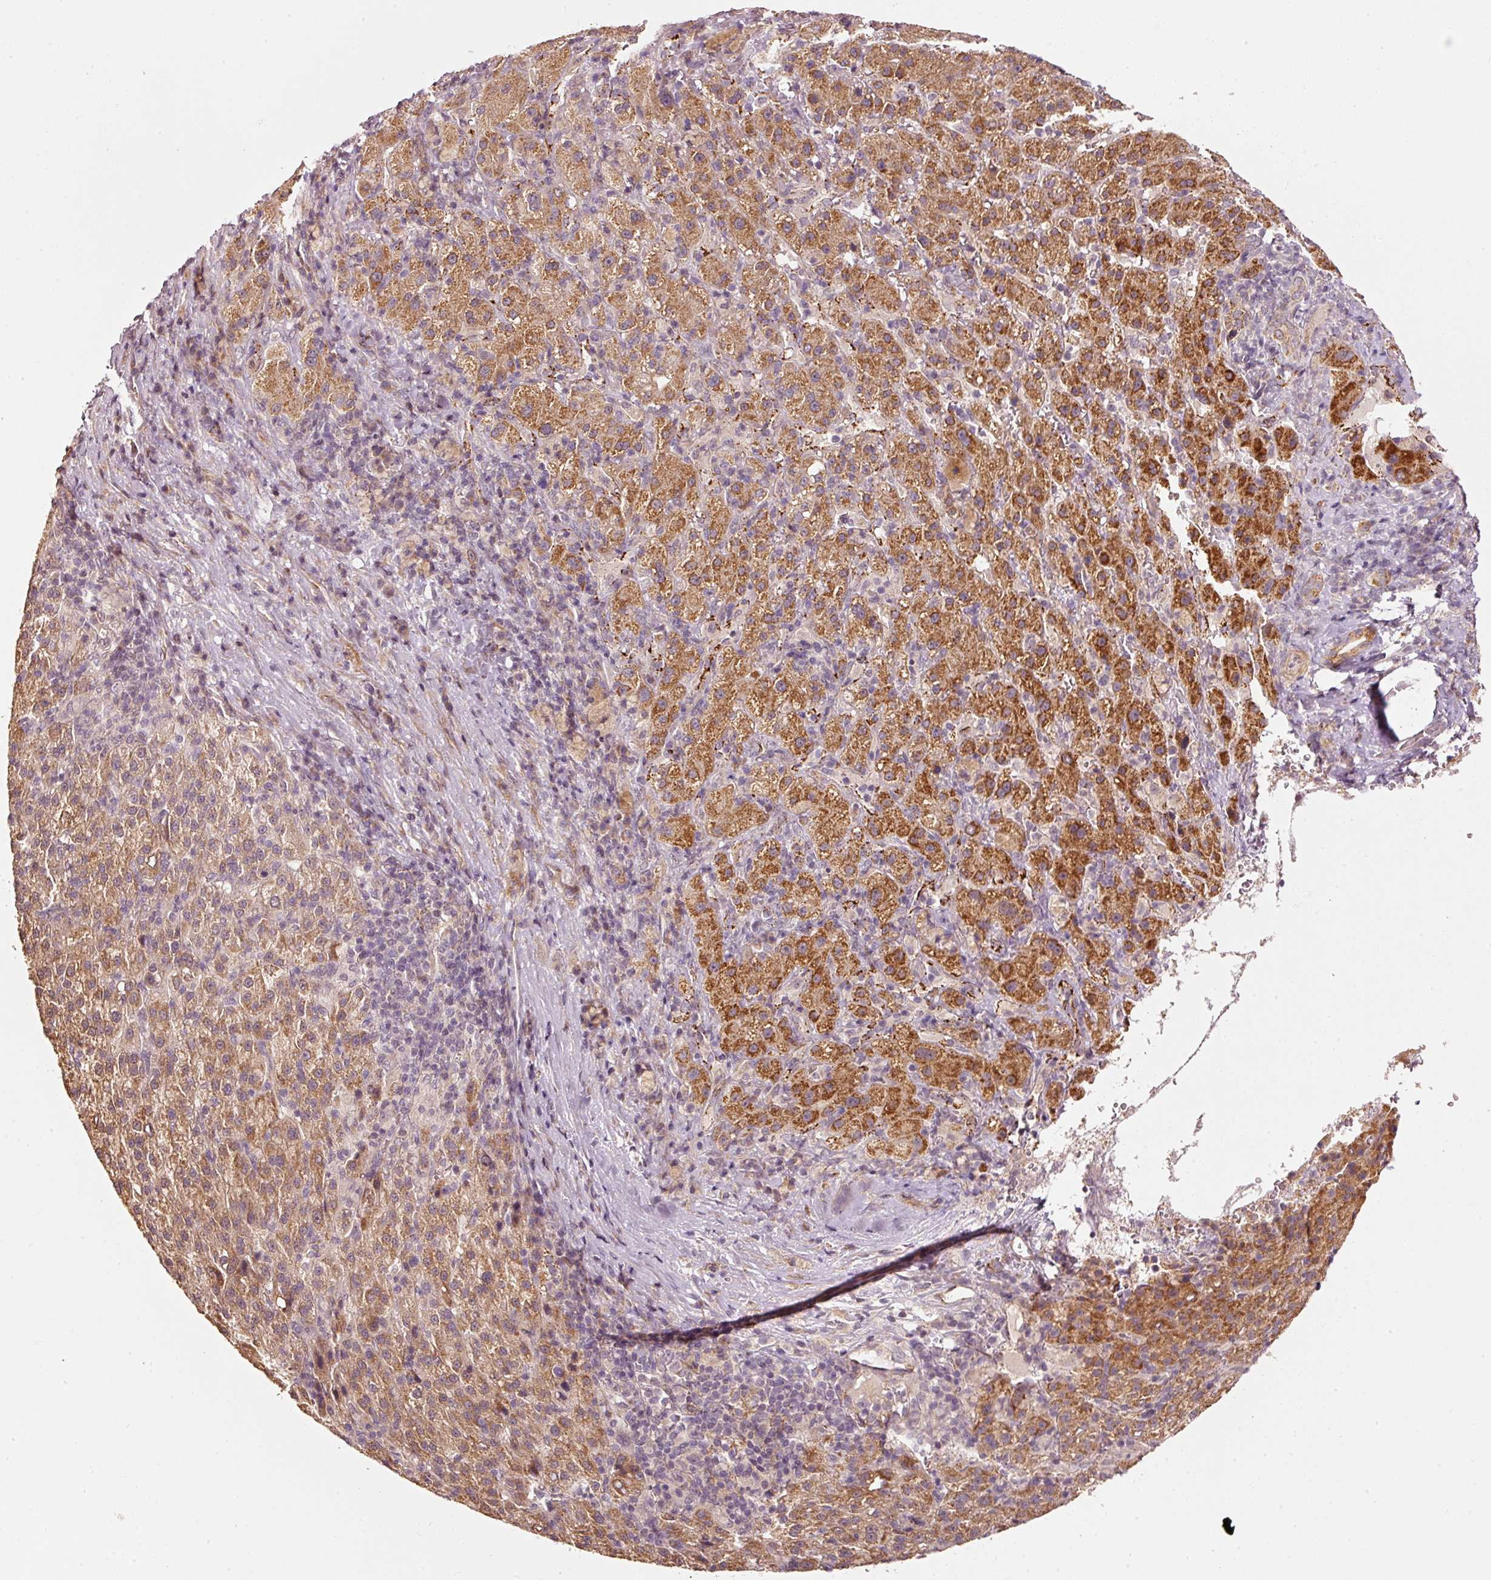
{"staining": {"intensity": "strong", "quantity": ">75%", "location": "cytoplasmic/membranous"}, "tissue": "liver cancer", "cell_type": "Tumor cells", "image_type": "cancer", "snomed": [{"axis": "morphology", "description": "Carcinoma, Hepatocellular, NOS"}, {"axis": "topography", "description": "Liver"}], "caption": "Immunohistochemistry of hepatocellular carcinoma (liver) shows high levels of strong cytoplasmic/membranous positivity in about >75% of tumor cells.", "gene": "ARHGAP22", "patient": {"sex": "female", "age": 58}}